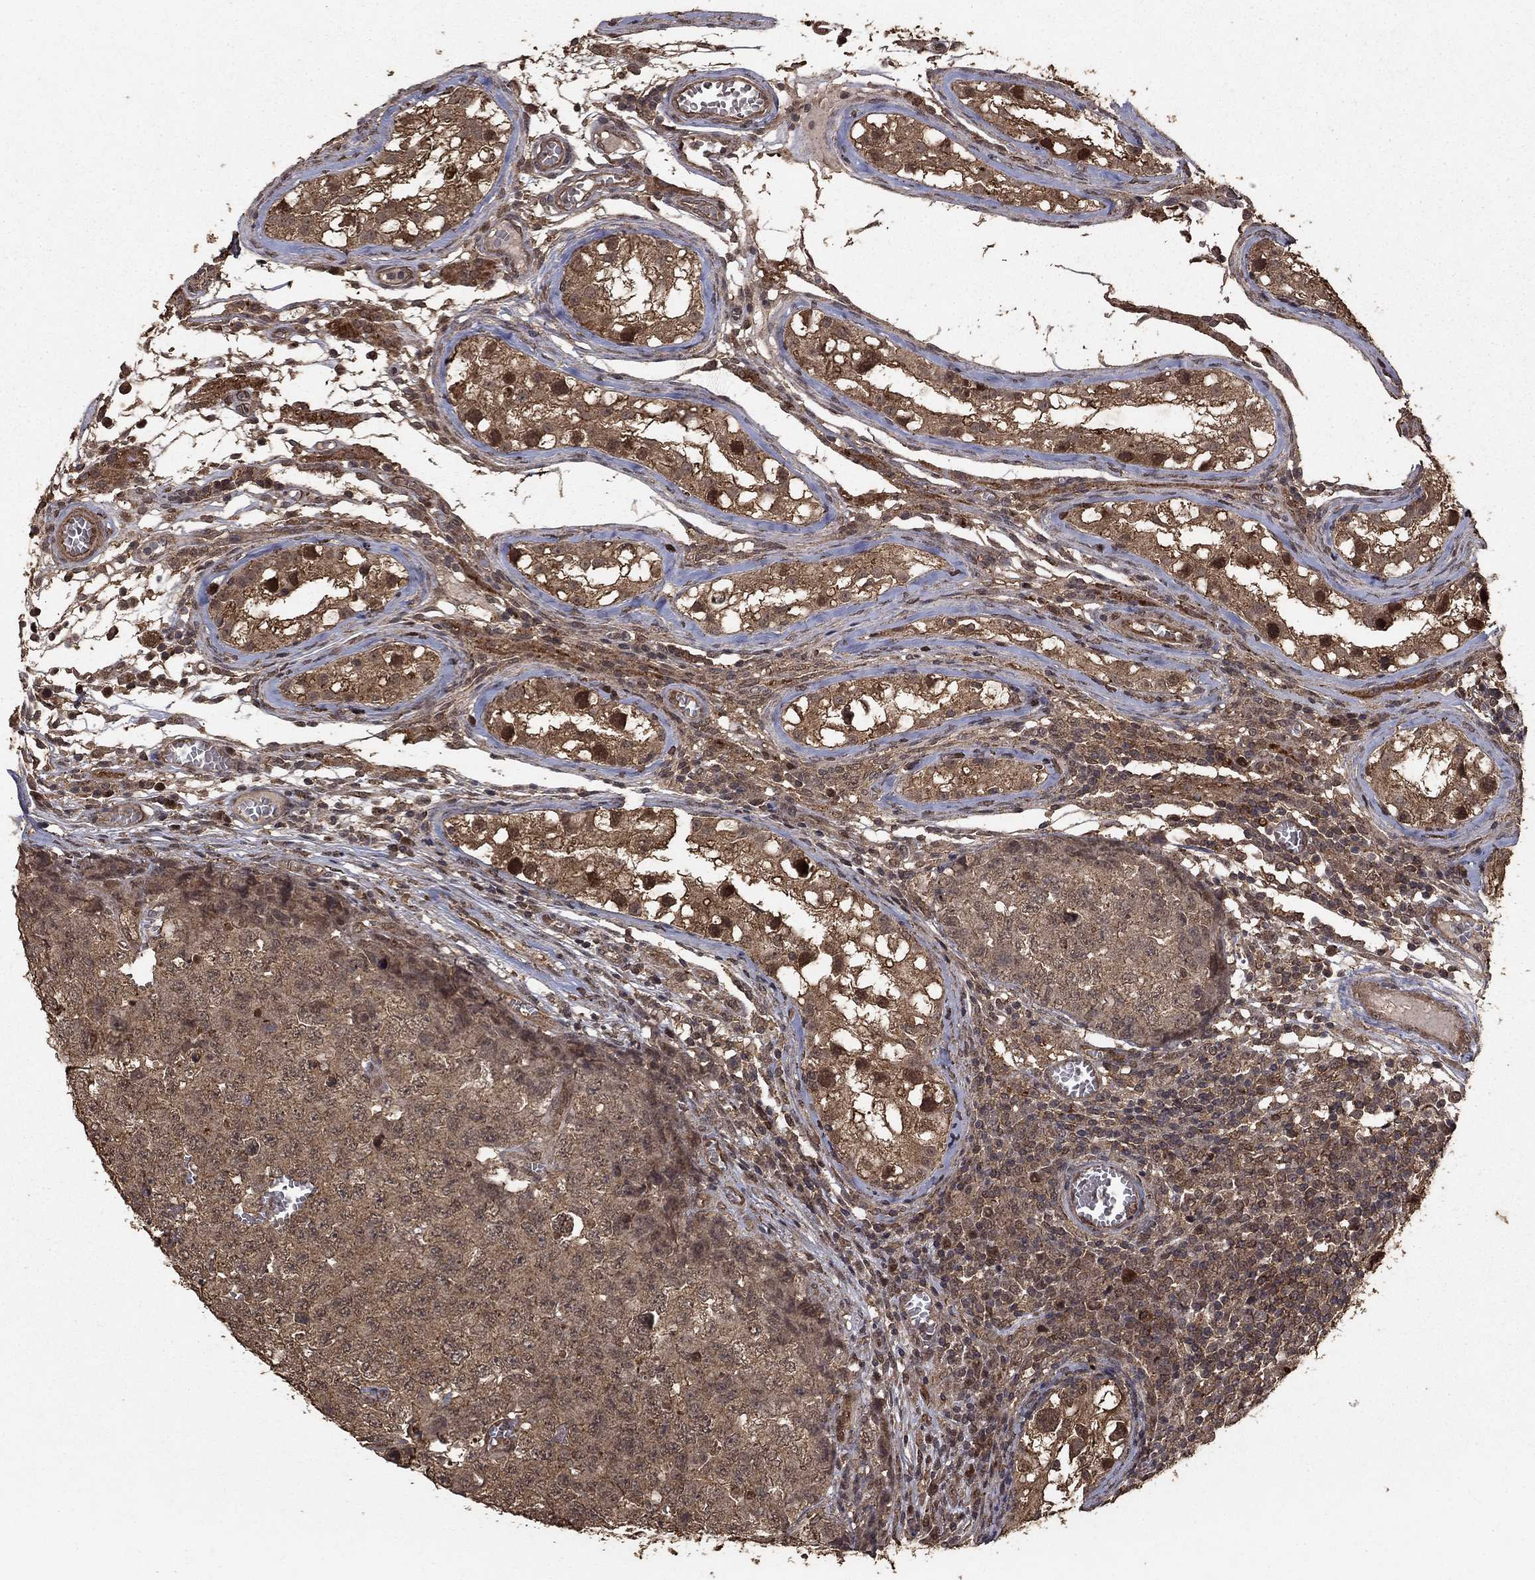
{"staining": {"intensity": "weak", "quantity": "25%-75%", "location": "cytoplasmic/membranous"}, "tissue": "testis cancer", "cell_type": "Tumor cells", "image_type": "cancer", "snomed": [{"axis": "morphology", "description": "Carcinoma, Embryonal, NOS"}, {"axis": "topography", "description": "Testis"}], "caption": "High-magnification brightfield microscopy of embryonal carcinoma (testis) stained with DAB (brown) and counterstained with hematoxylin (blue). tumor cells exhibit weak cytoplasmic/membranous positivity is seen in about25%-75% of cells.", "gene": "PRDM1", "patient": {"sex": "male", "age": 23}}